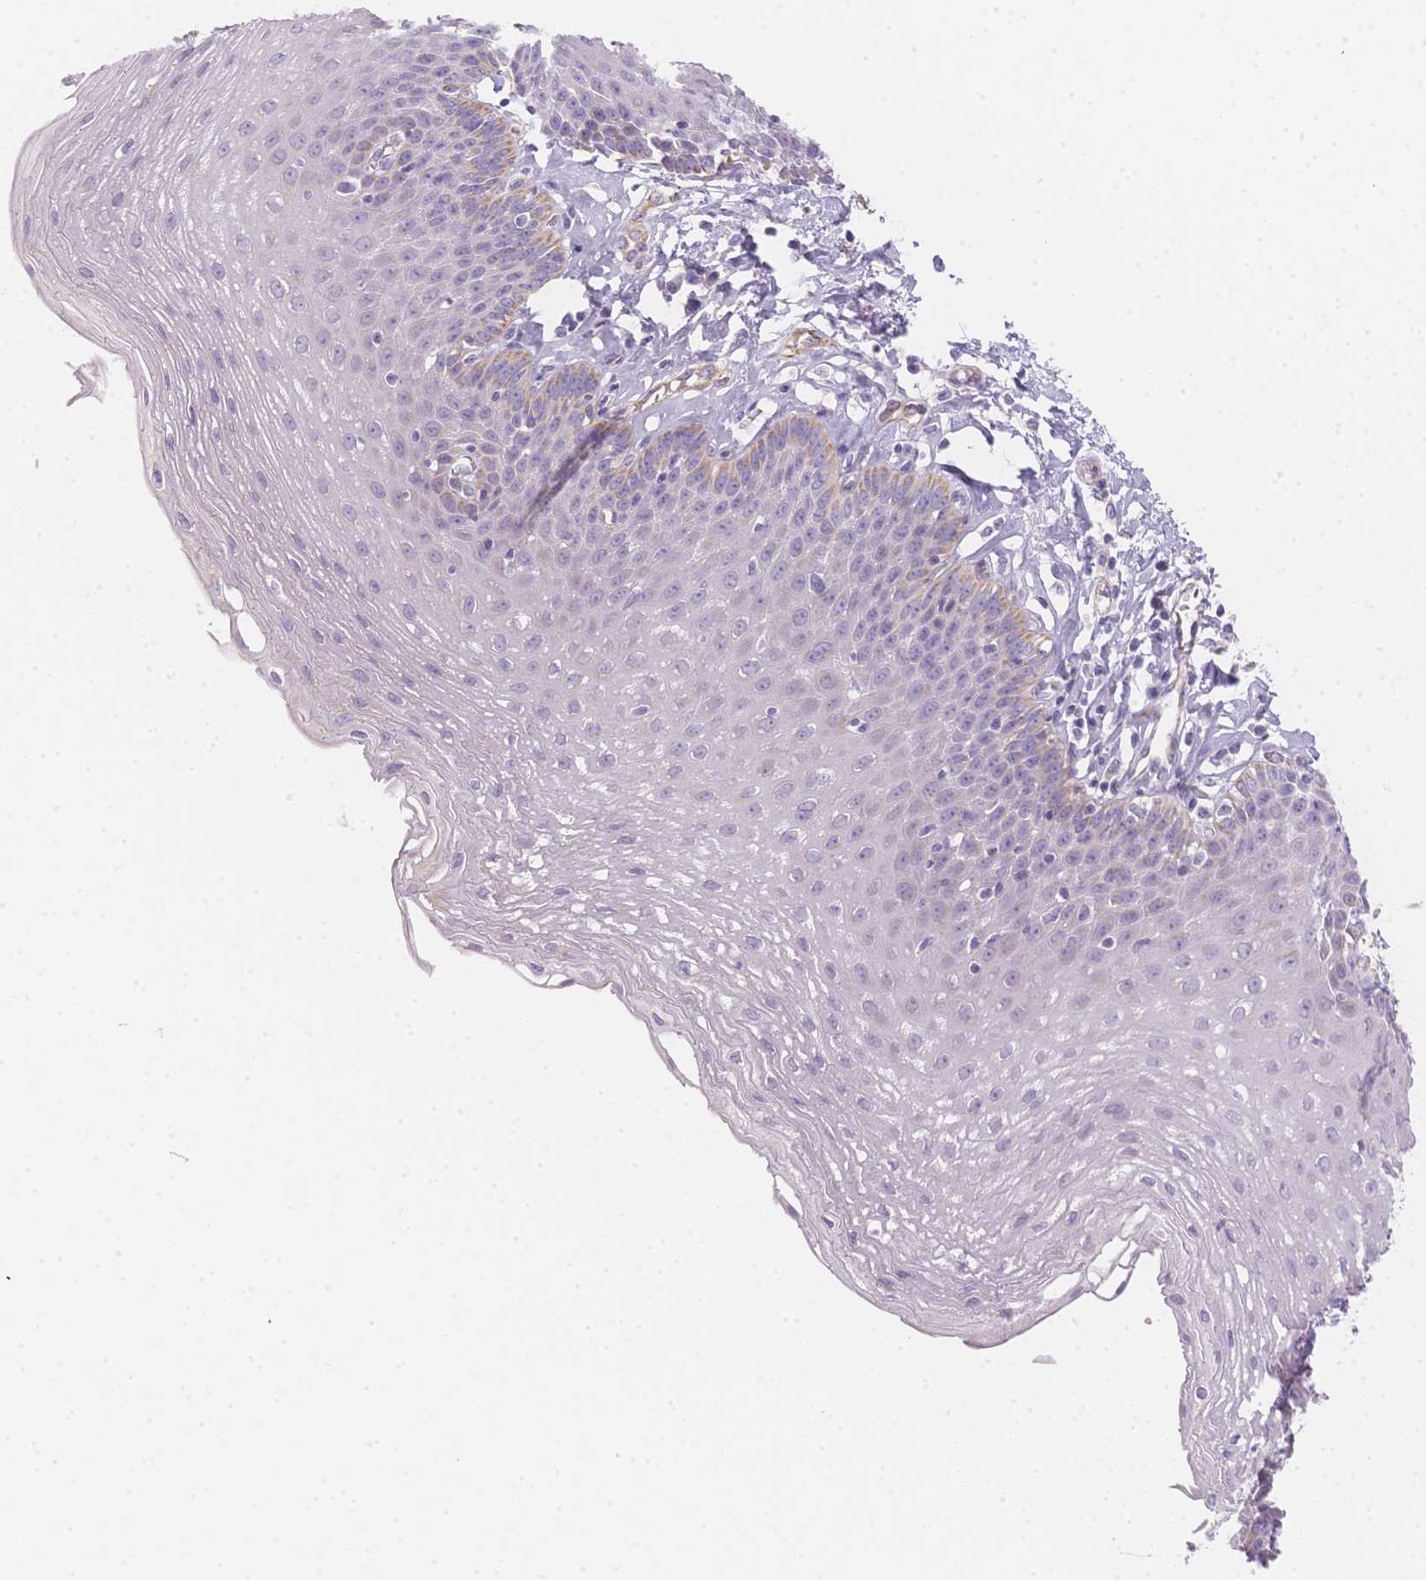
{"staining": {"intensity": "negative", "quantity": "none", "location": "none"}, "tissue": "esophagus", "cell_type": "Squamous epithelial cells", "image_type": "normal", "snomed": [{"axis": "morphology", "description": "Normal tissue, NOS"}, {"axis": "topography", "description": "Esophagus"}], "caption": "Squamous epithelial cells show no significant positivity in normal esophagus.", "gene": "SMYD1", "patient": {"sex": "female", "age": 81}}